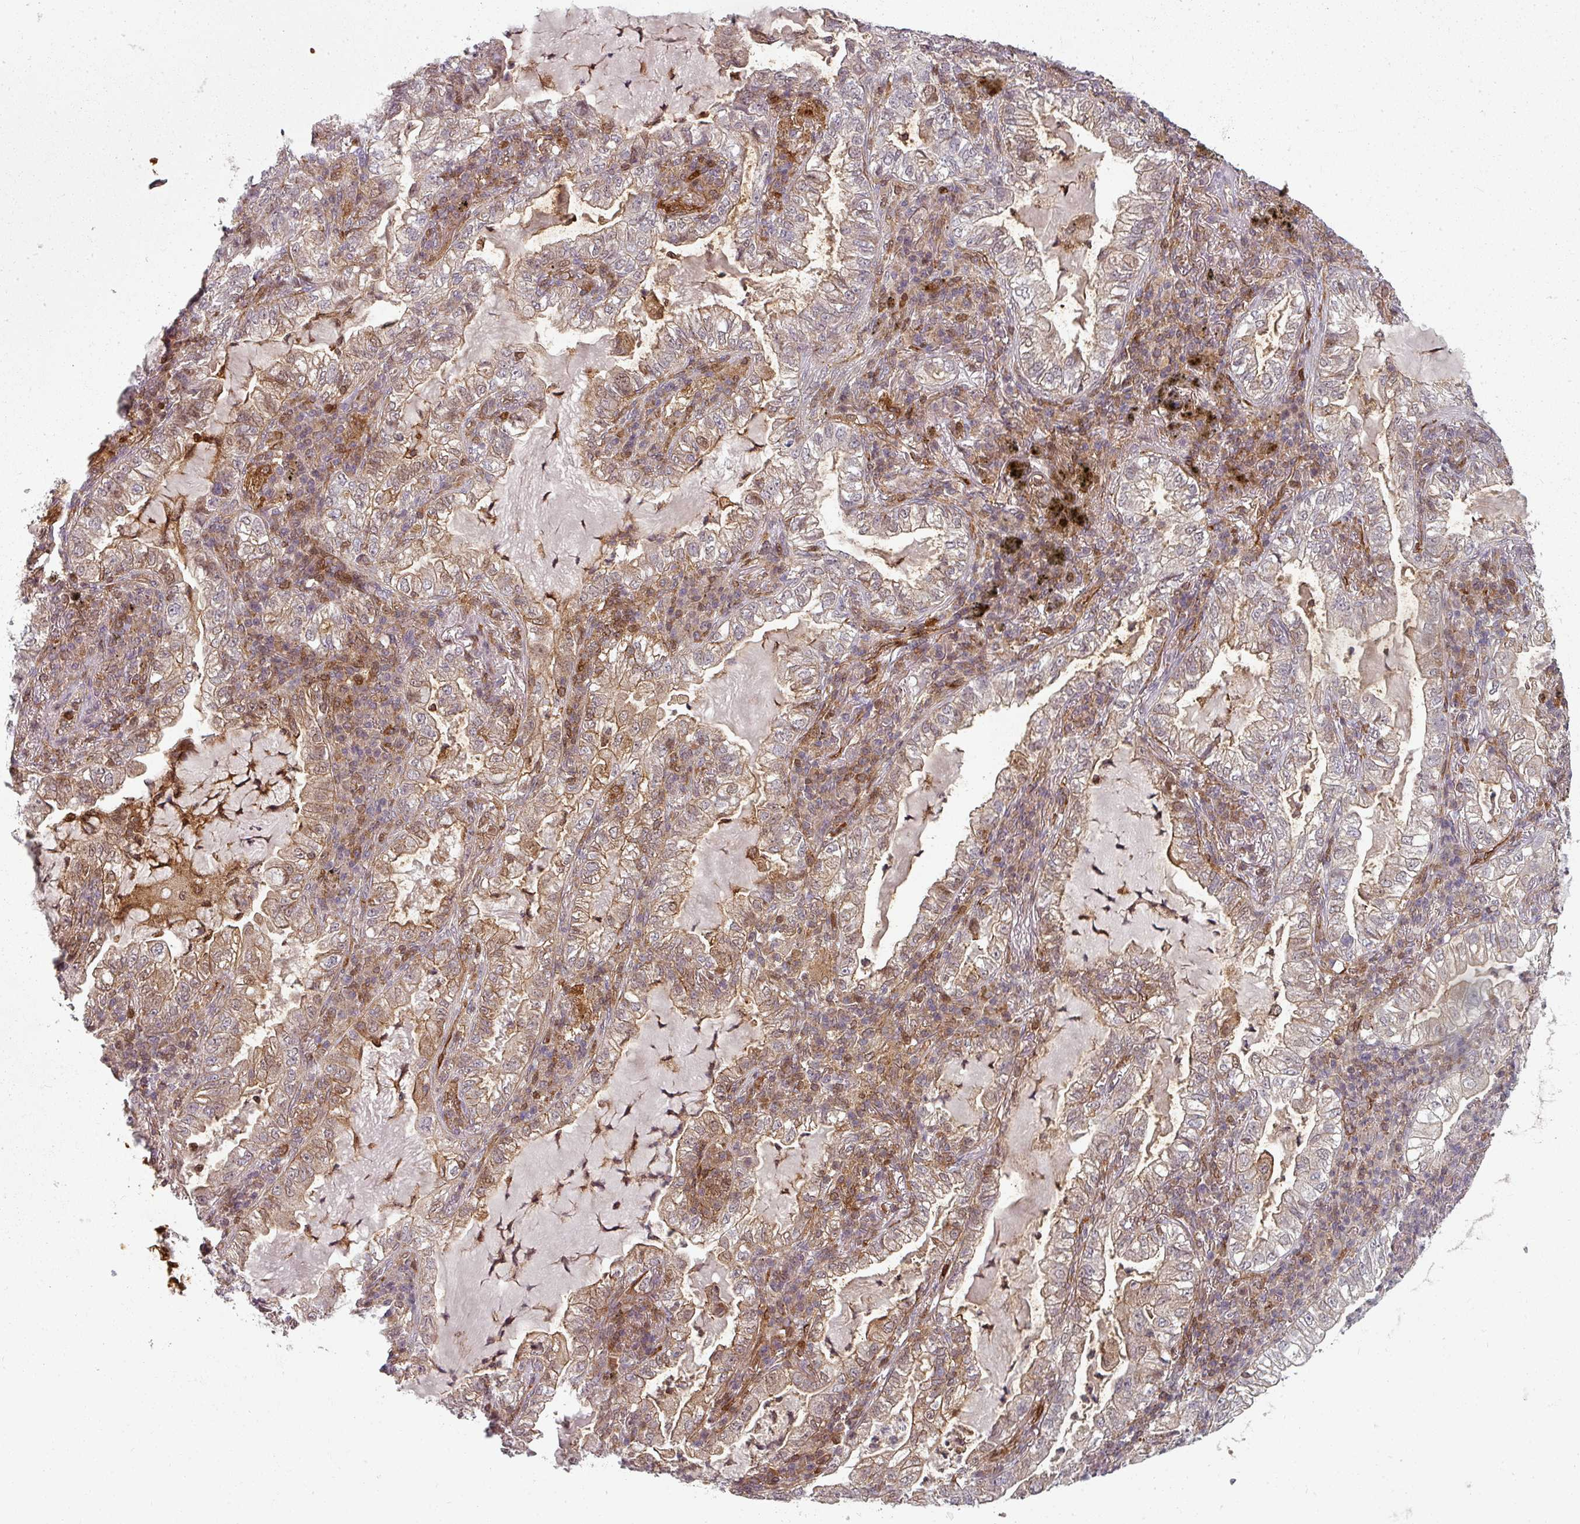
{"staining": {"intensity": "weak", "quantity": "25%-75%", "location": "cytoplasmic/membranous"}, "tissue": "lung cancer", "cell_type": "Tumor cells", "image_type": "cancer", "snomed": [{"axis": "morphology", "description": "Adenocarcinoma, NOS"}, {"axis": "topography", "description": "Lung"}], "caption": "Protein expression by immunohistochemistry (IHC) demonstrates weak cytoplasmic/membranous staining in about 25%-75% of tumor cells in adenocarcinoma (lung).", "gene": "CLIC1", "patient": {"sex": "female", "age": 73}}